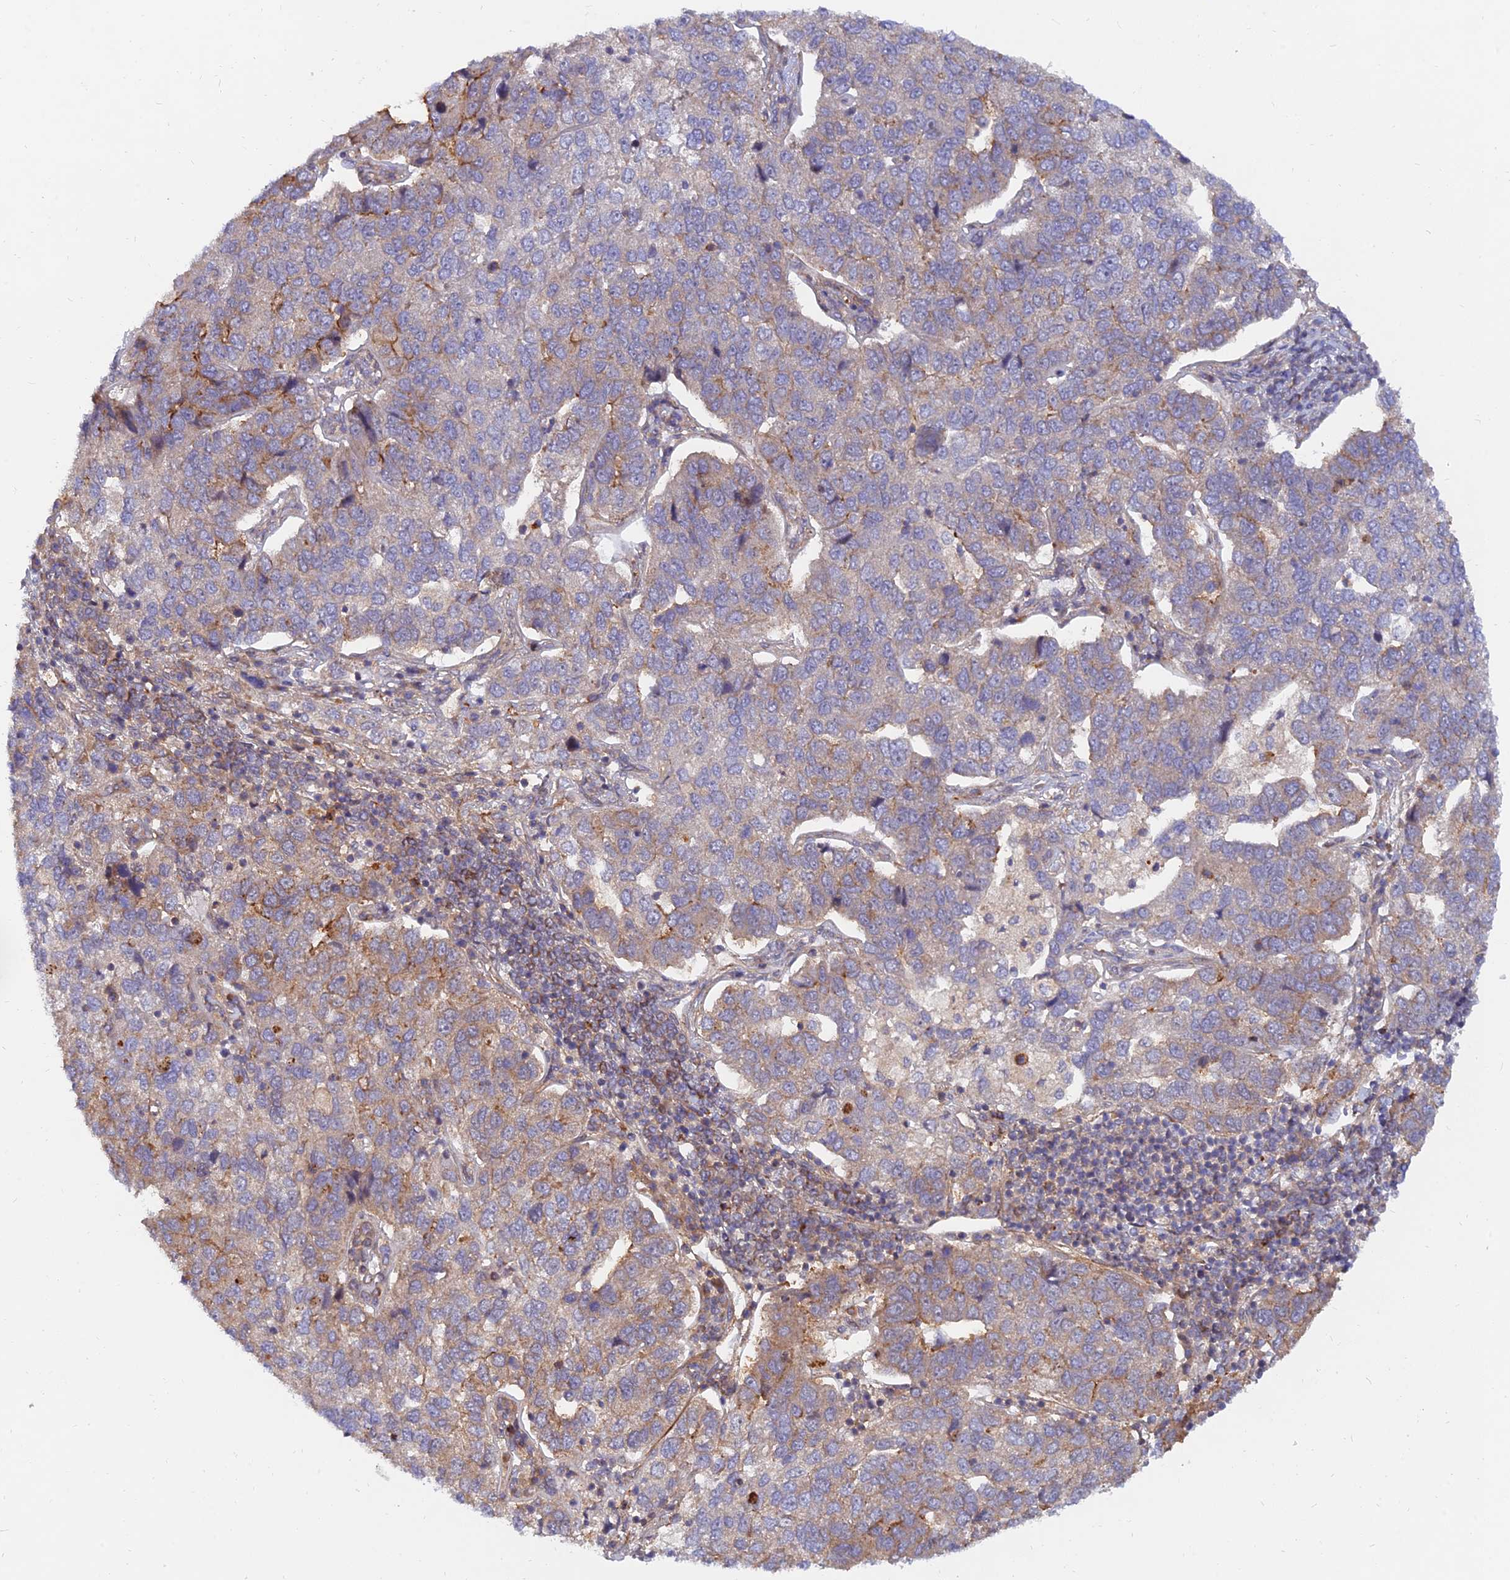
{"staining": {"intensity": "moderate", "quantity": "<25%", "location": "cytoplasmic/membranous"}, "tissue": "pancreatic cancer", "cell_type": "Tumor cells", "image_type": "cancer", "snomed": [{"axis": "morphology", "description": "Adenocarcinoma, NOS"}, {"axis": "topography", "description": "Pancreas"}], "caption": "Protein staining of adenocarcinoma (pancreatic) tissue exhibits moderate cytoplasmic/membranous expression in approximately <25% of tumor cells.", "gene": "WDR41", "patient": {"sex": "female", "age": 61}}